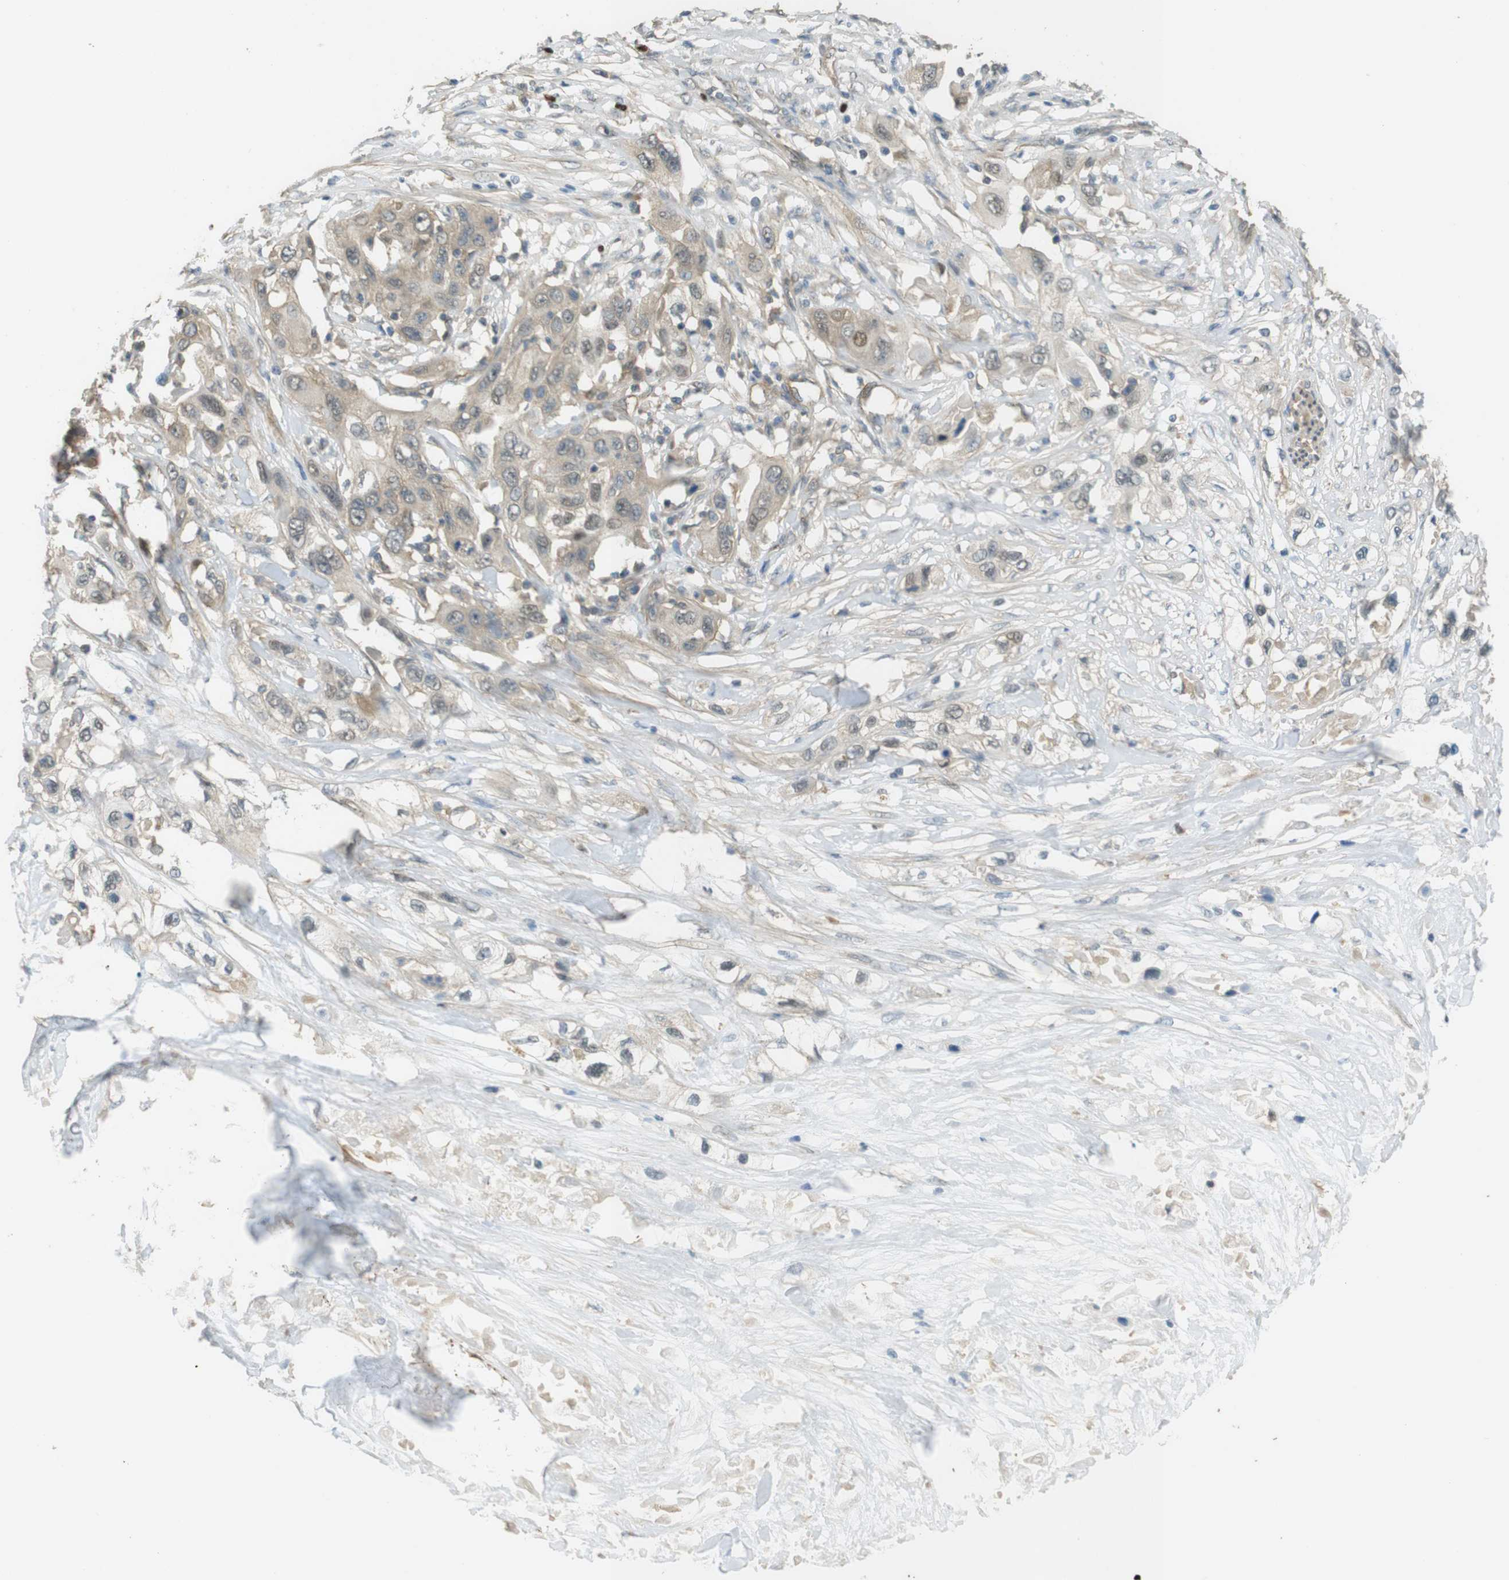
{"staining": {"intensity": "weak", "quantity": "25%-75%", "location": "cytoplasmic/membranous"}, "tissue": "pancreatic cancer", "cell_type": "Tumor cells", "image_type": "cancer", "snomed": [{"axis": "morphology", "description": "Adenocarcinoma, NOS"}, {"axis": "topography", "description": "Pancreas"}], "caption": "Pancreatic adenocarcinoma tissue shows weak cytoplasmic/membranous expression in about 25%-75% of tumor cells, visualized by immunohistochemistry. (DAB IHC, brown staining for protein, blue staining for nuclei).", "gene": "ZDHHC20", "patient": {"sex": "female", "age": 70}}